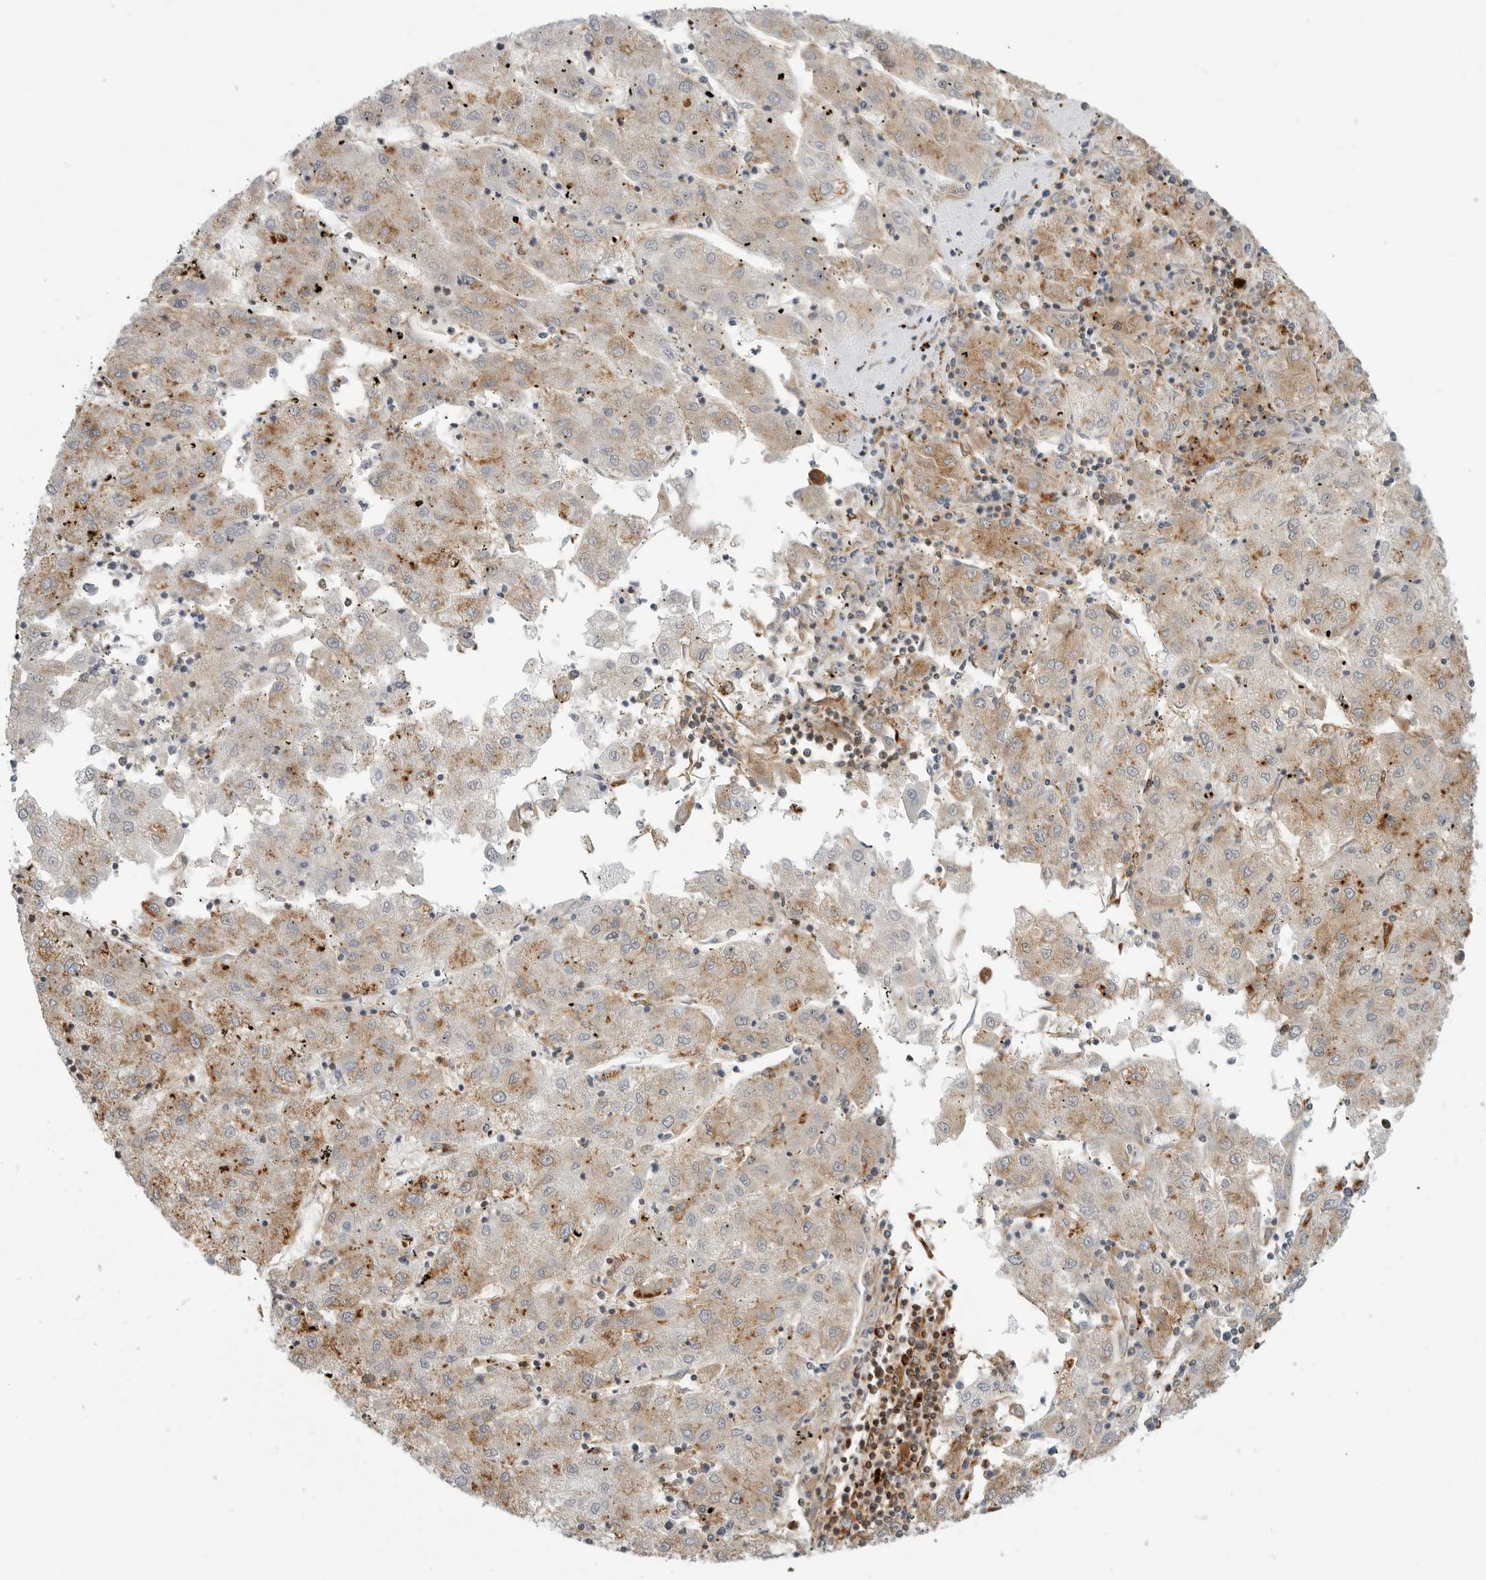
{"staining": {"intensity": "moderate", "quantity": ">75%", "location": "cytoplasmic/membranous"}, "tissue": "liver cancer", "cell_type": "Tumor cells", "image_type": "cancer", "snomed": [{"axis": "morphology", "description": "Carcinoma, Hepatocellular, NOS"}, {"axis": "topography", "description": "Liver"}], "caption": "Immunohistochemistry (IHC) image of liver cancer (hepatocellular carcinoma) stained for a protein (brown), which reveals medium levels of moderate cytoplasmic/membranous positivity in approximately >75% of tumor cells.", "gene": "ANXA11", "patient": {"sex": "male", "age": 72}}